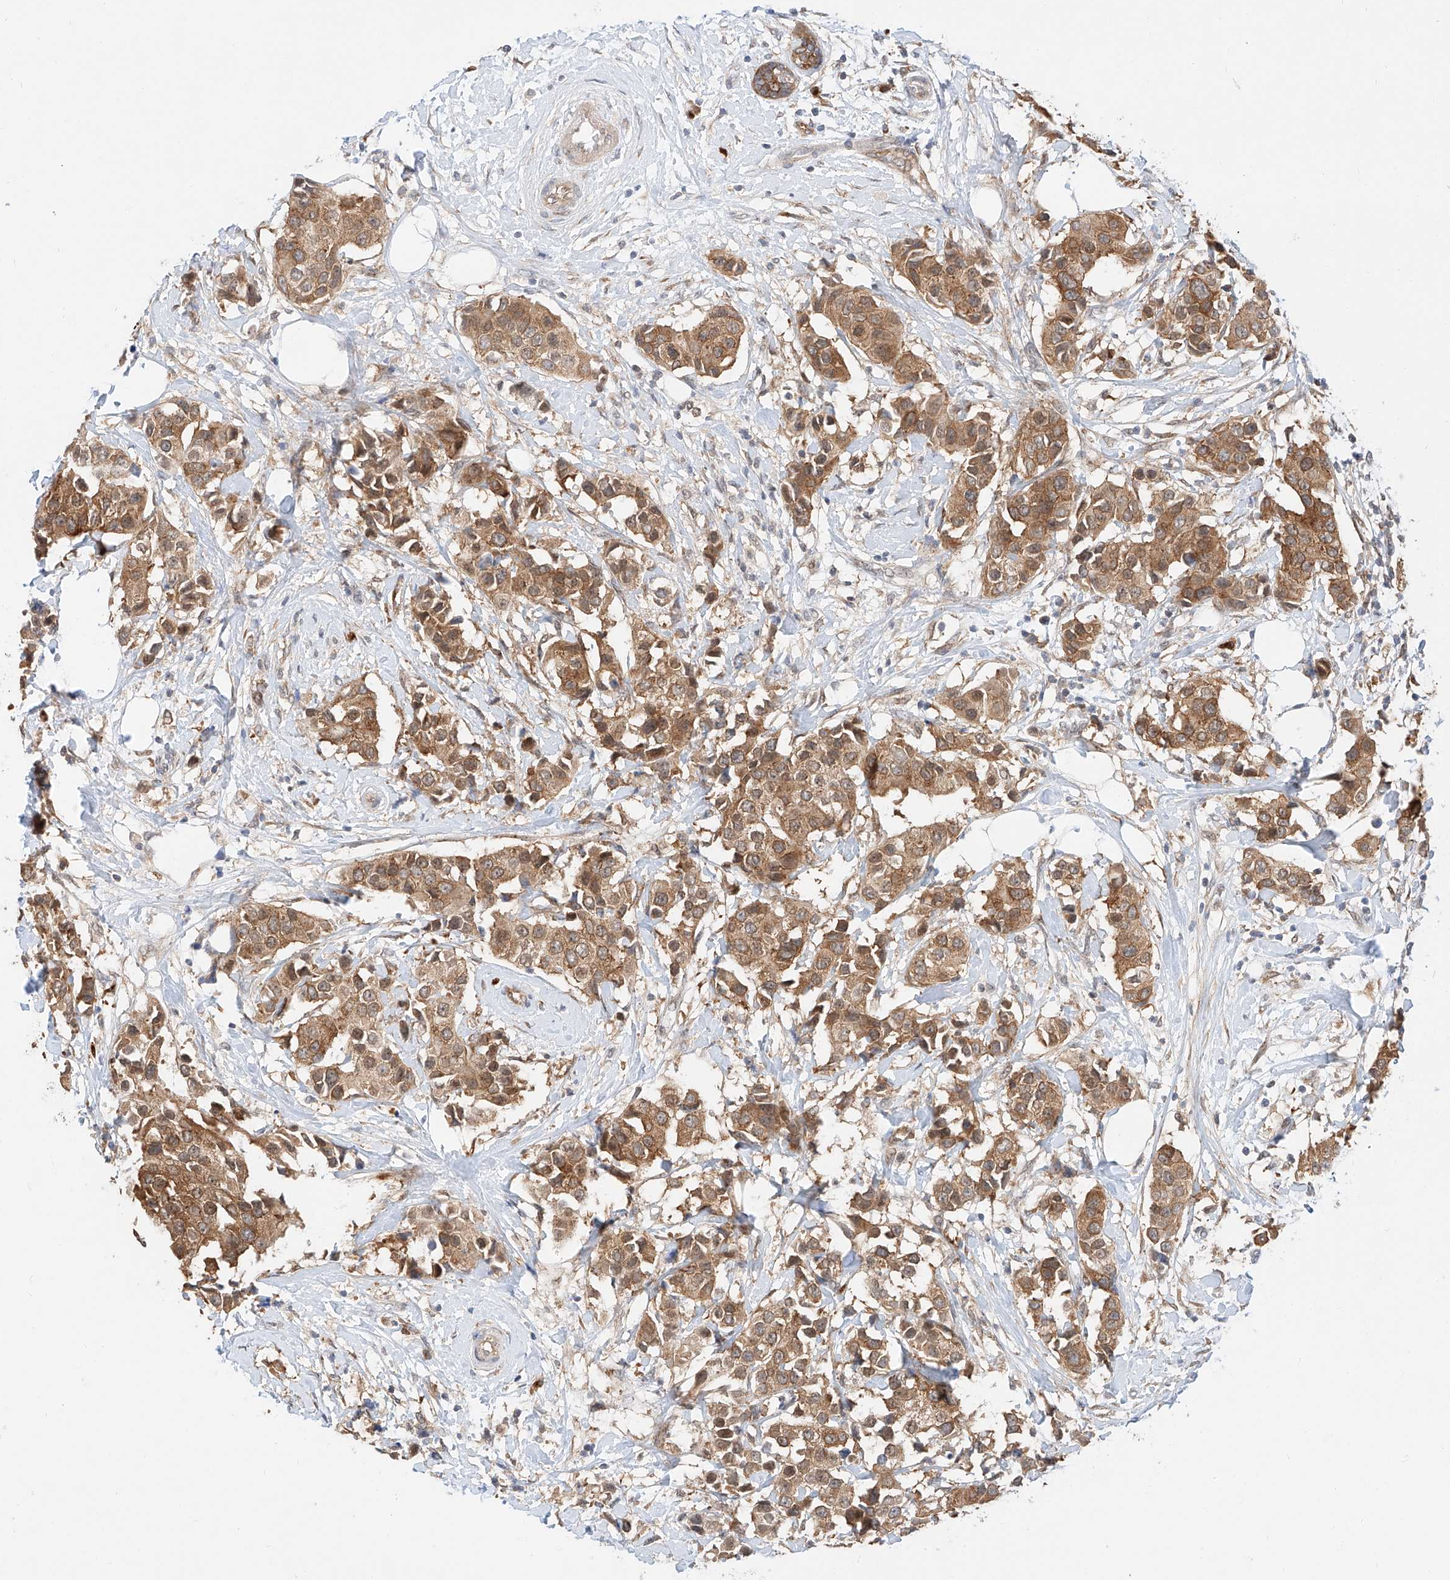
{"staining": {"intensity": "moderate", "quantity": ">75%", "location": "cytoplasmic/membranous"}, "tissue": "breast cancer", "cell_type": "Tumor cells", "image_type": "cancer", "snomed": [{"axis": "morphology", "description": "Normal tissue, NOS"}, {"axis": "morphology", "description": "Duct carcinoma"}, {"axis": "topography", "description": "Breast"}], "caption": "About >75% of tumor cells in human breast invasive ductal carcinoma demonstrate moderate cytoplasmic/membranous protein staining as visualized by brown immunohistochemical staining.", "gene": "CARMIL1", "patient": {"sex": "female", "age": 39}}